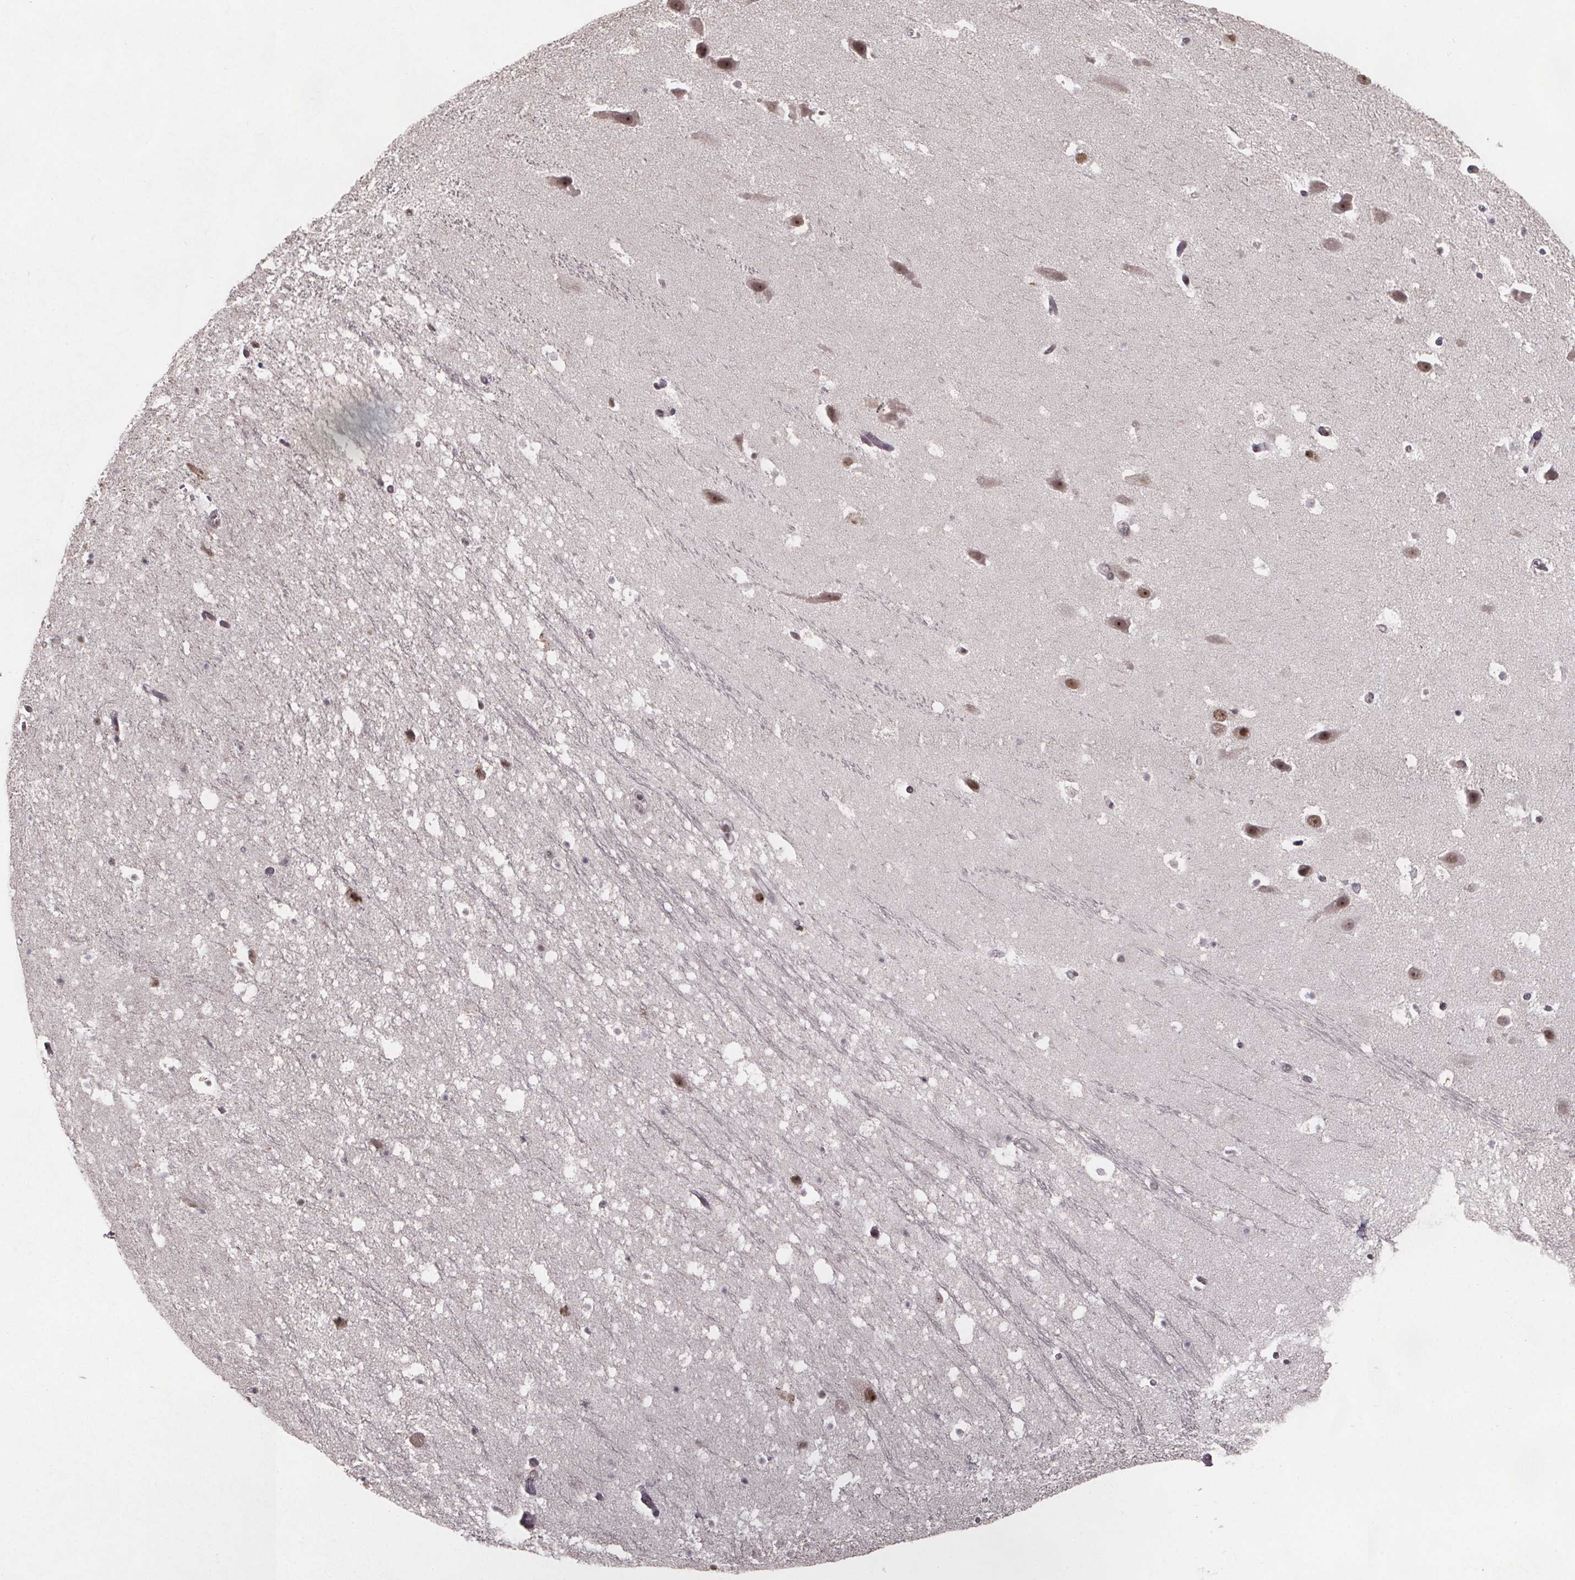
{"staining": {"intensity": "moderate", "quantity": ">75%", "location": "nuclear"}, "tissue": "hippocampus", "cell_type": "Glial cells", "image_type": "normal", "snomed": [{"axis": "morphology", "description": "Normal tissue, NOS"}, {"axis": "topography", "description": "Hippocampus"}], "caption": "DAB (3,3'-diaminobenzidine) immunohistochemical staining of unremarkable hippocampus shows moderate nuclear protein expression in approximately >75% of glial cells.", "gene": "U2SURP", "patient": {"sex": "male", "age": 26}}